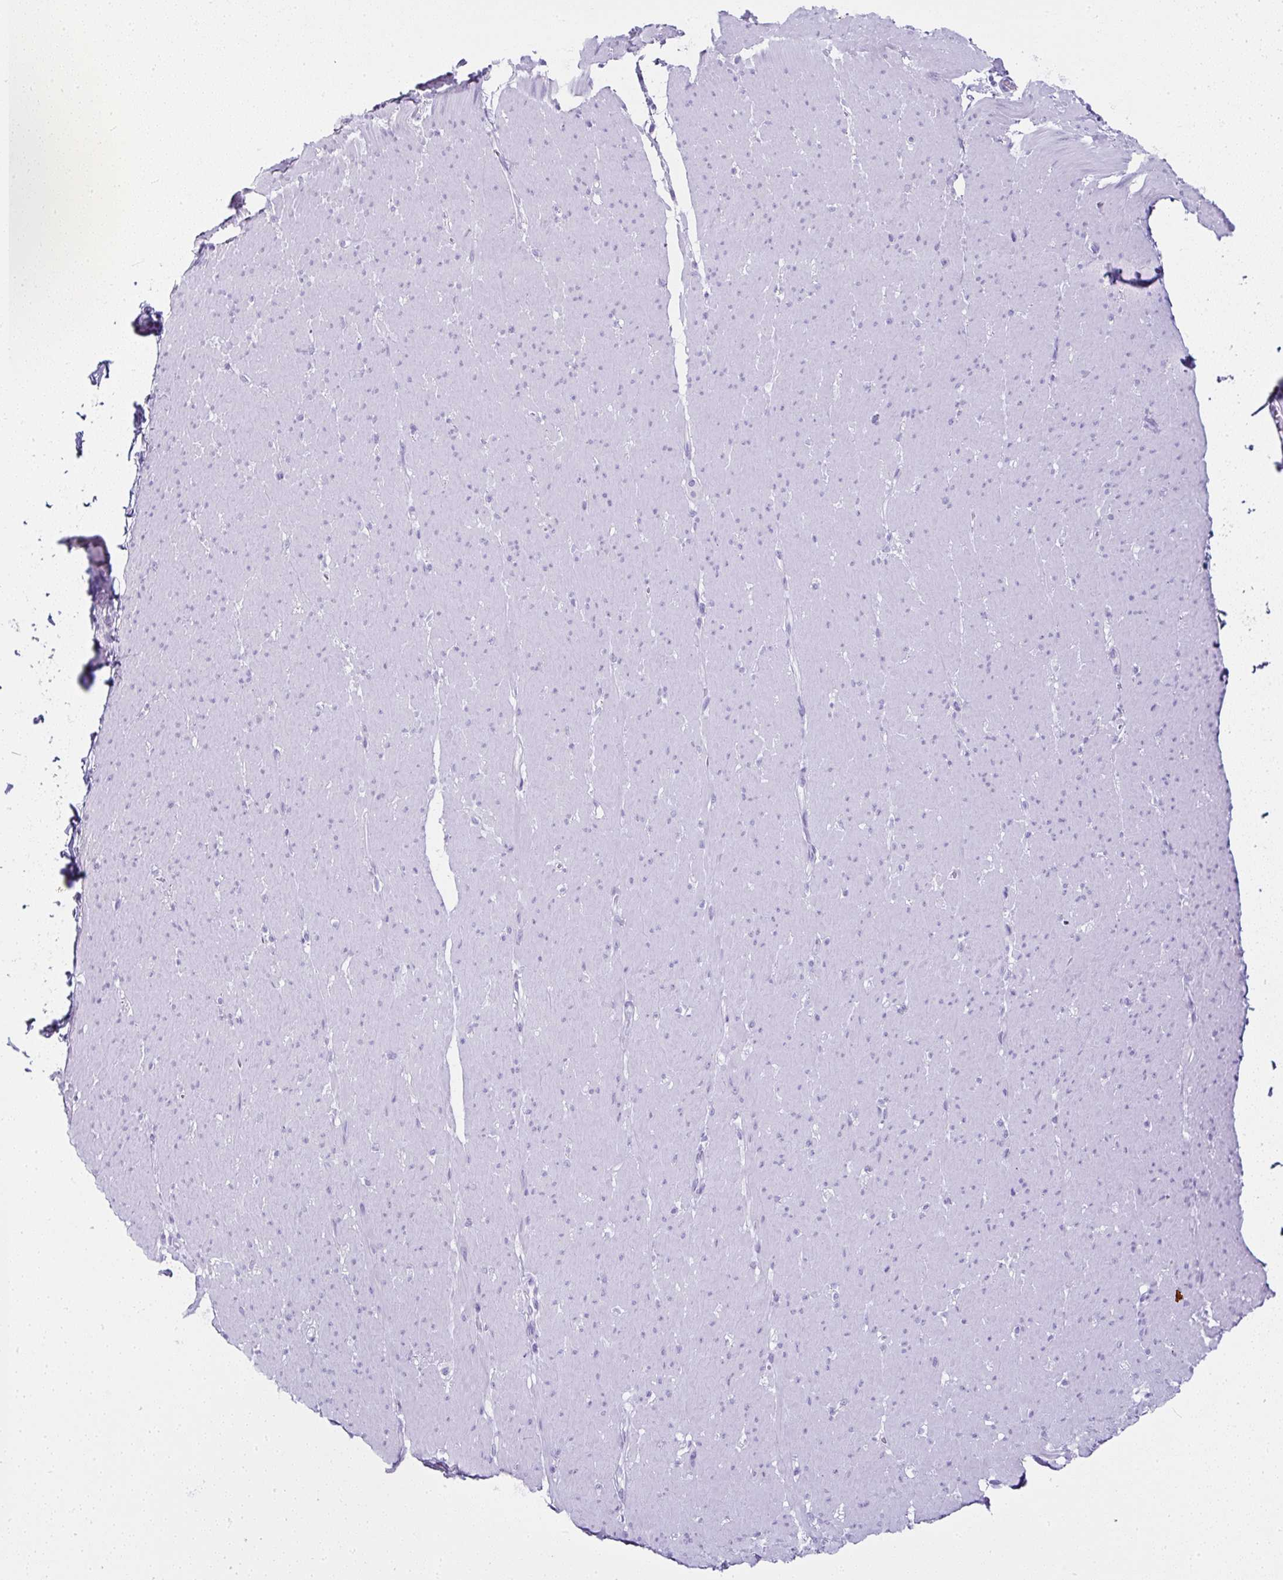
{"staining": {"intensity": "negative", "quantity": "none", "location": "none"}, "tissue": "smooth muscle", "cell_type": "Smooth muscle cells", "image_type": "normal", "snomed": [{"axis": "morphology", "description": "Normal tissue, NOS"}, {"axis": "topography", "description": "Smooth muscle"}, {"axis": "topography", "description": "Rectum"}], "caption": "Micrograph shows no significant protein expression in smooth muscle cells of benign smooth muscle.", "gene": "SERPINB3", "patient": {"sex": "male", "age": 53}}